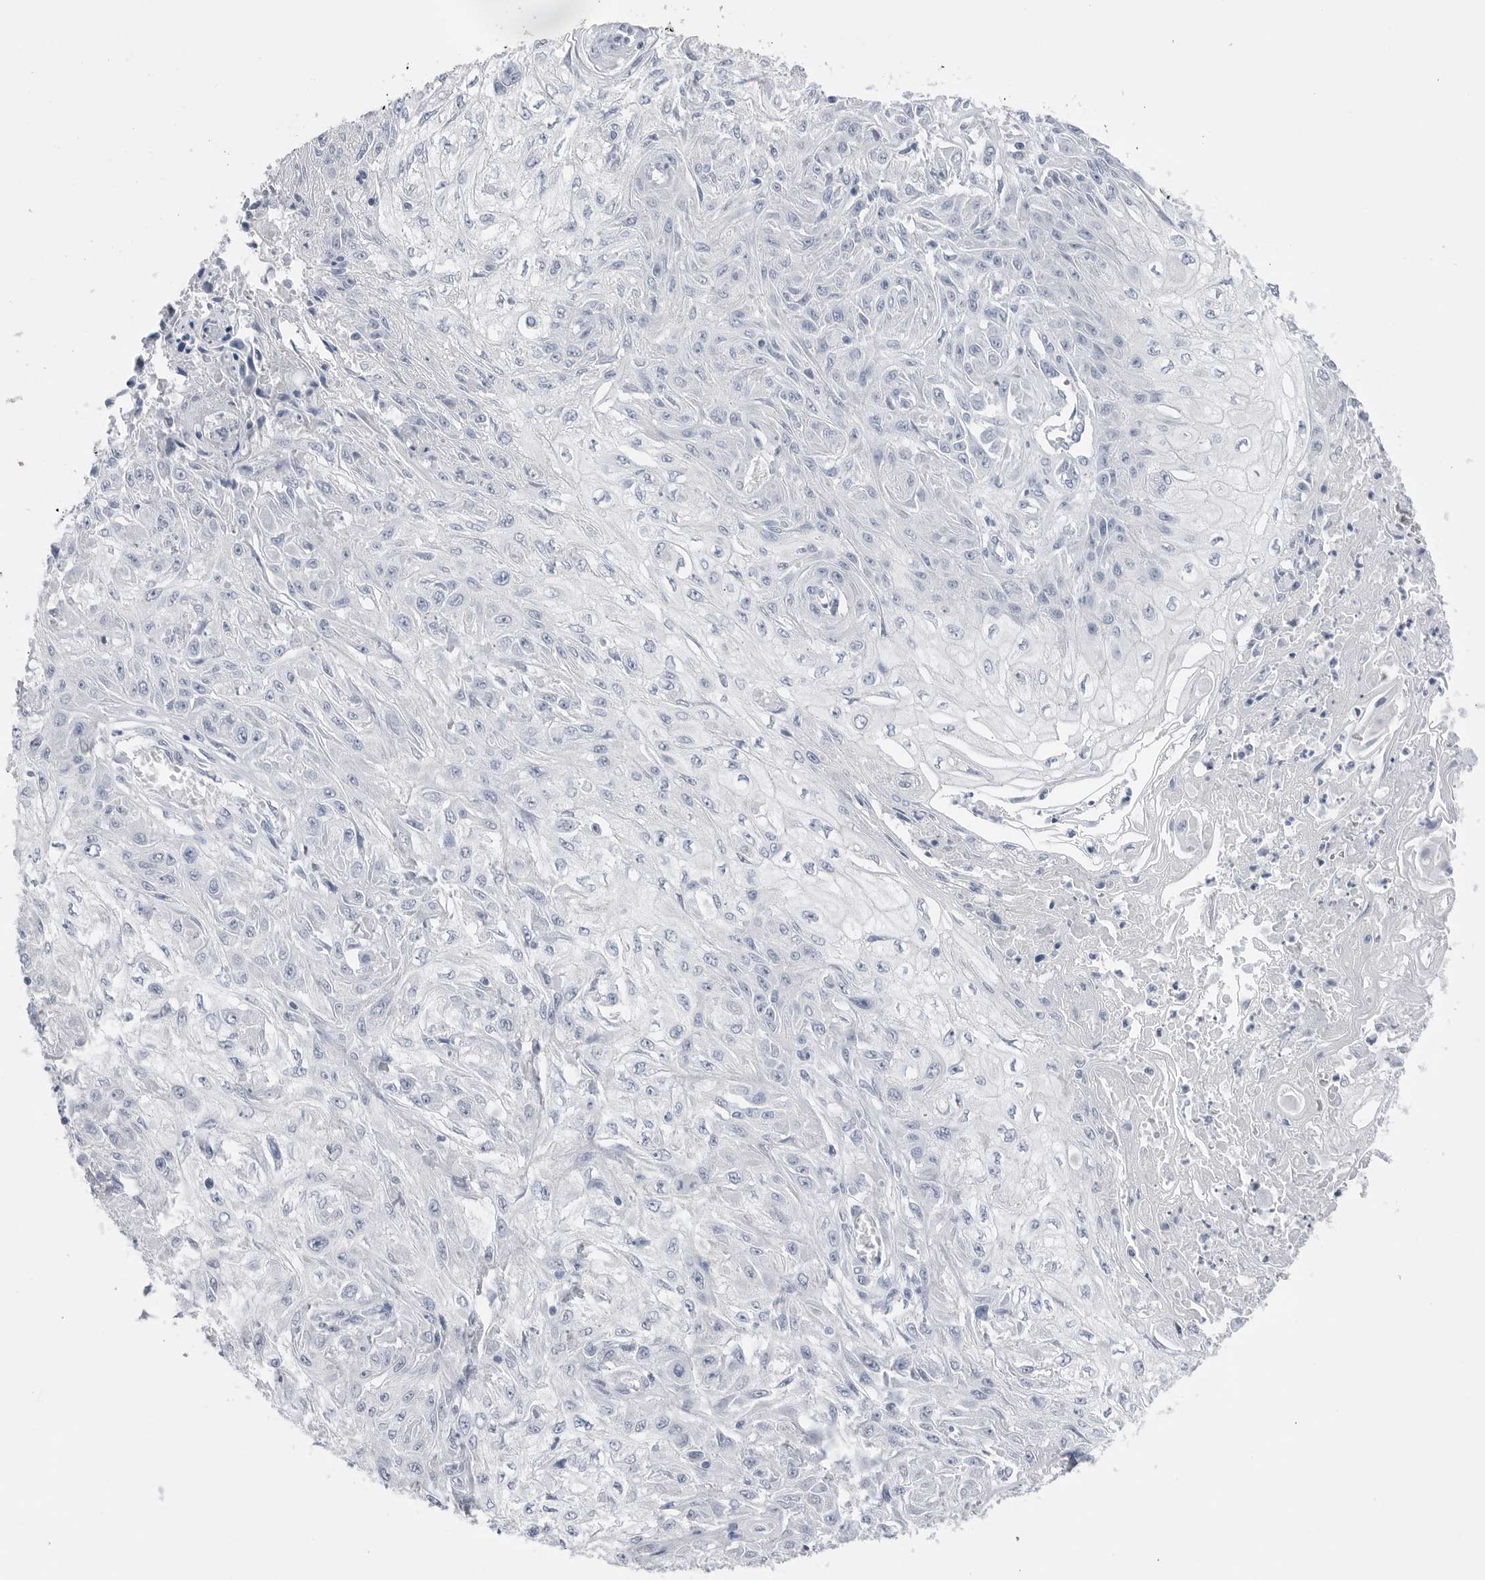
{"staining": {"intensity": "negative", "quantity": "none", "location": "none"}, "tissue": "skin cancer", "cell_type": "Tumor cells", "image_type": "cancer", "snomed": [{"axis": "morphology", "description": "Squamous cell carcinoma, NOS"}, {"axis": "morphology", "description": "Squamous cell carcinoma, metastatic, NOS"}, {"axis": "topography", "description": "Skin"}, {"axis": "topography", "description": "Lymph node"}], "caption": "Tumor cells are negative for protein expression in human skin cancer (squamous cell carcinoma).", "gene": "ABHD12", "patient": {"sex": "male", "age": 75}}